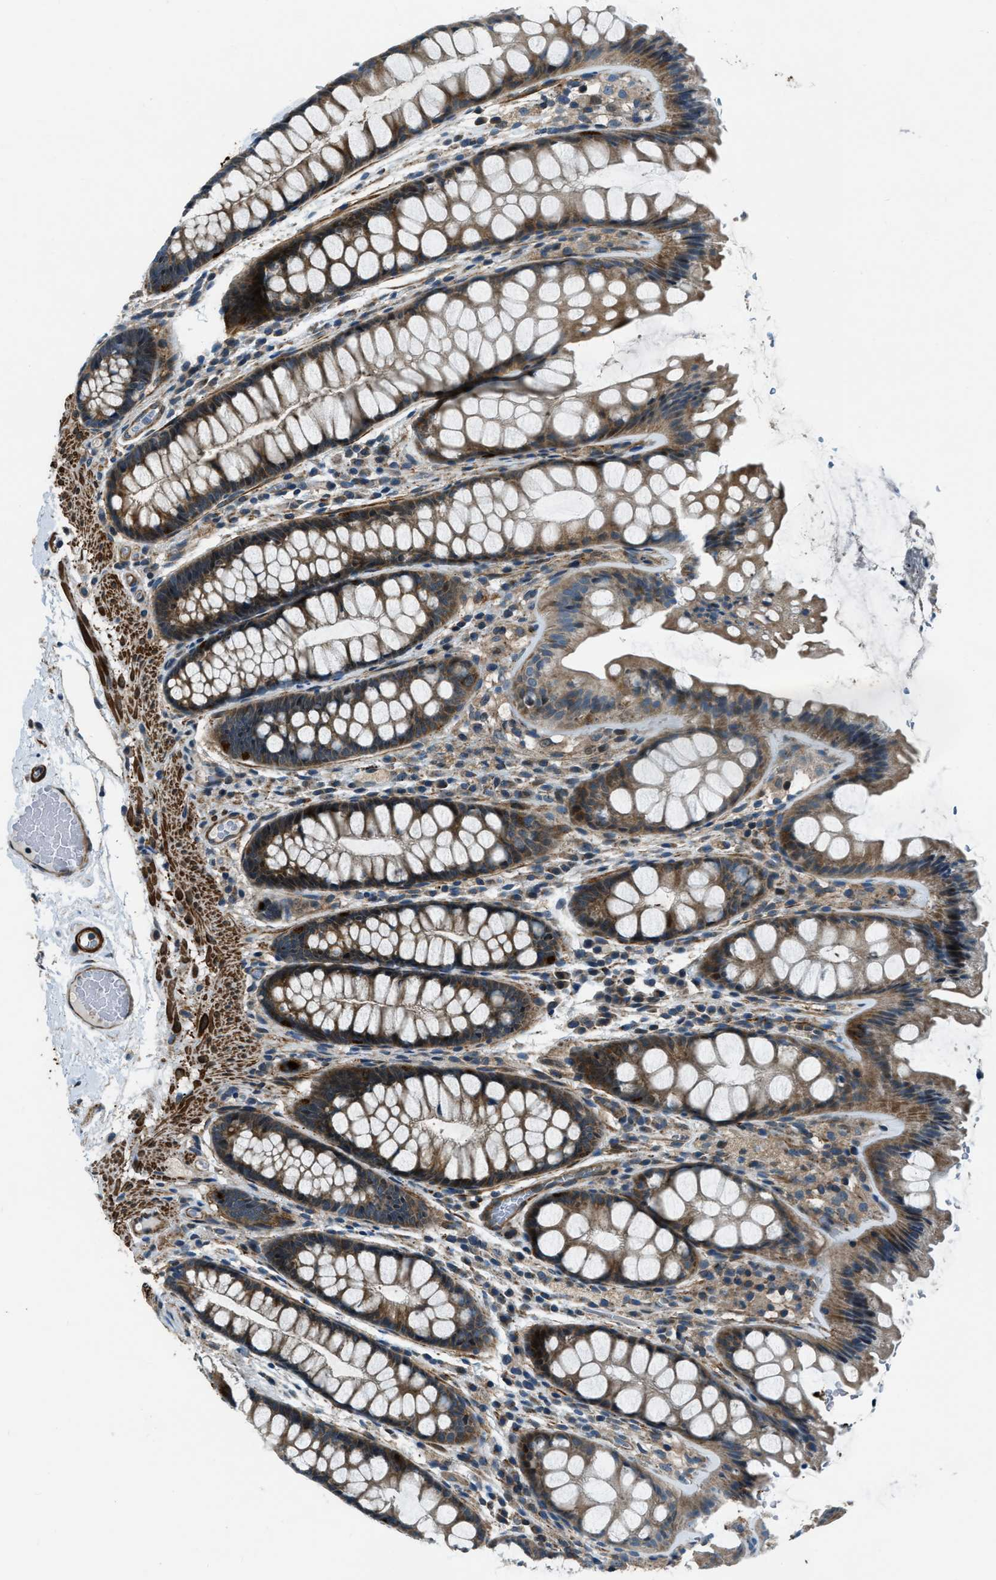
{"staining": {"intensity": "moderate", "quantity": ">75%", "location": "cytoplasmic/membranous"}, "tissue": "colon", "cell_type": "Endothelial cells", "image_type": "normal", "snomed": [{"axis": "morphology", "description": "Normal tissue, NOS"}, {"axis": "topography", "description": "Colon"}], "caption": "Protein staining of benign colon displays moderate cytoplasmic/membranous staining in about >75% of endothelial cells. (Stains: DAB in brown, nuclei in blue, Microscopy: brightfield microscopy at high magnification).", "gene": "NUDCD3", "patient": {"sex": "female", "age": 56}}